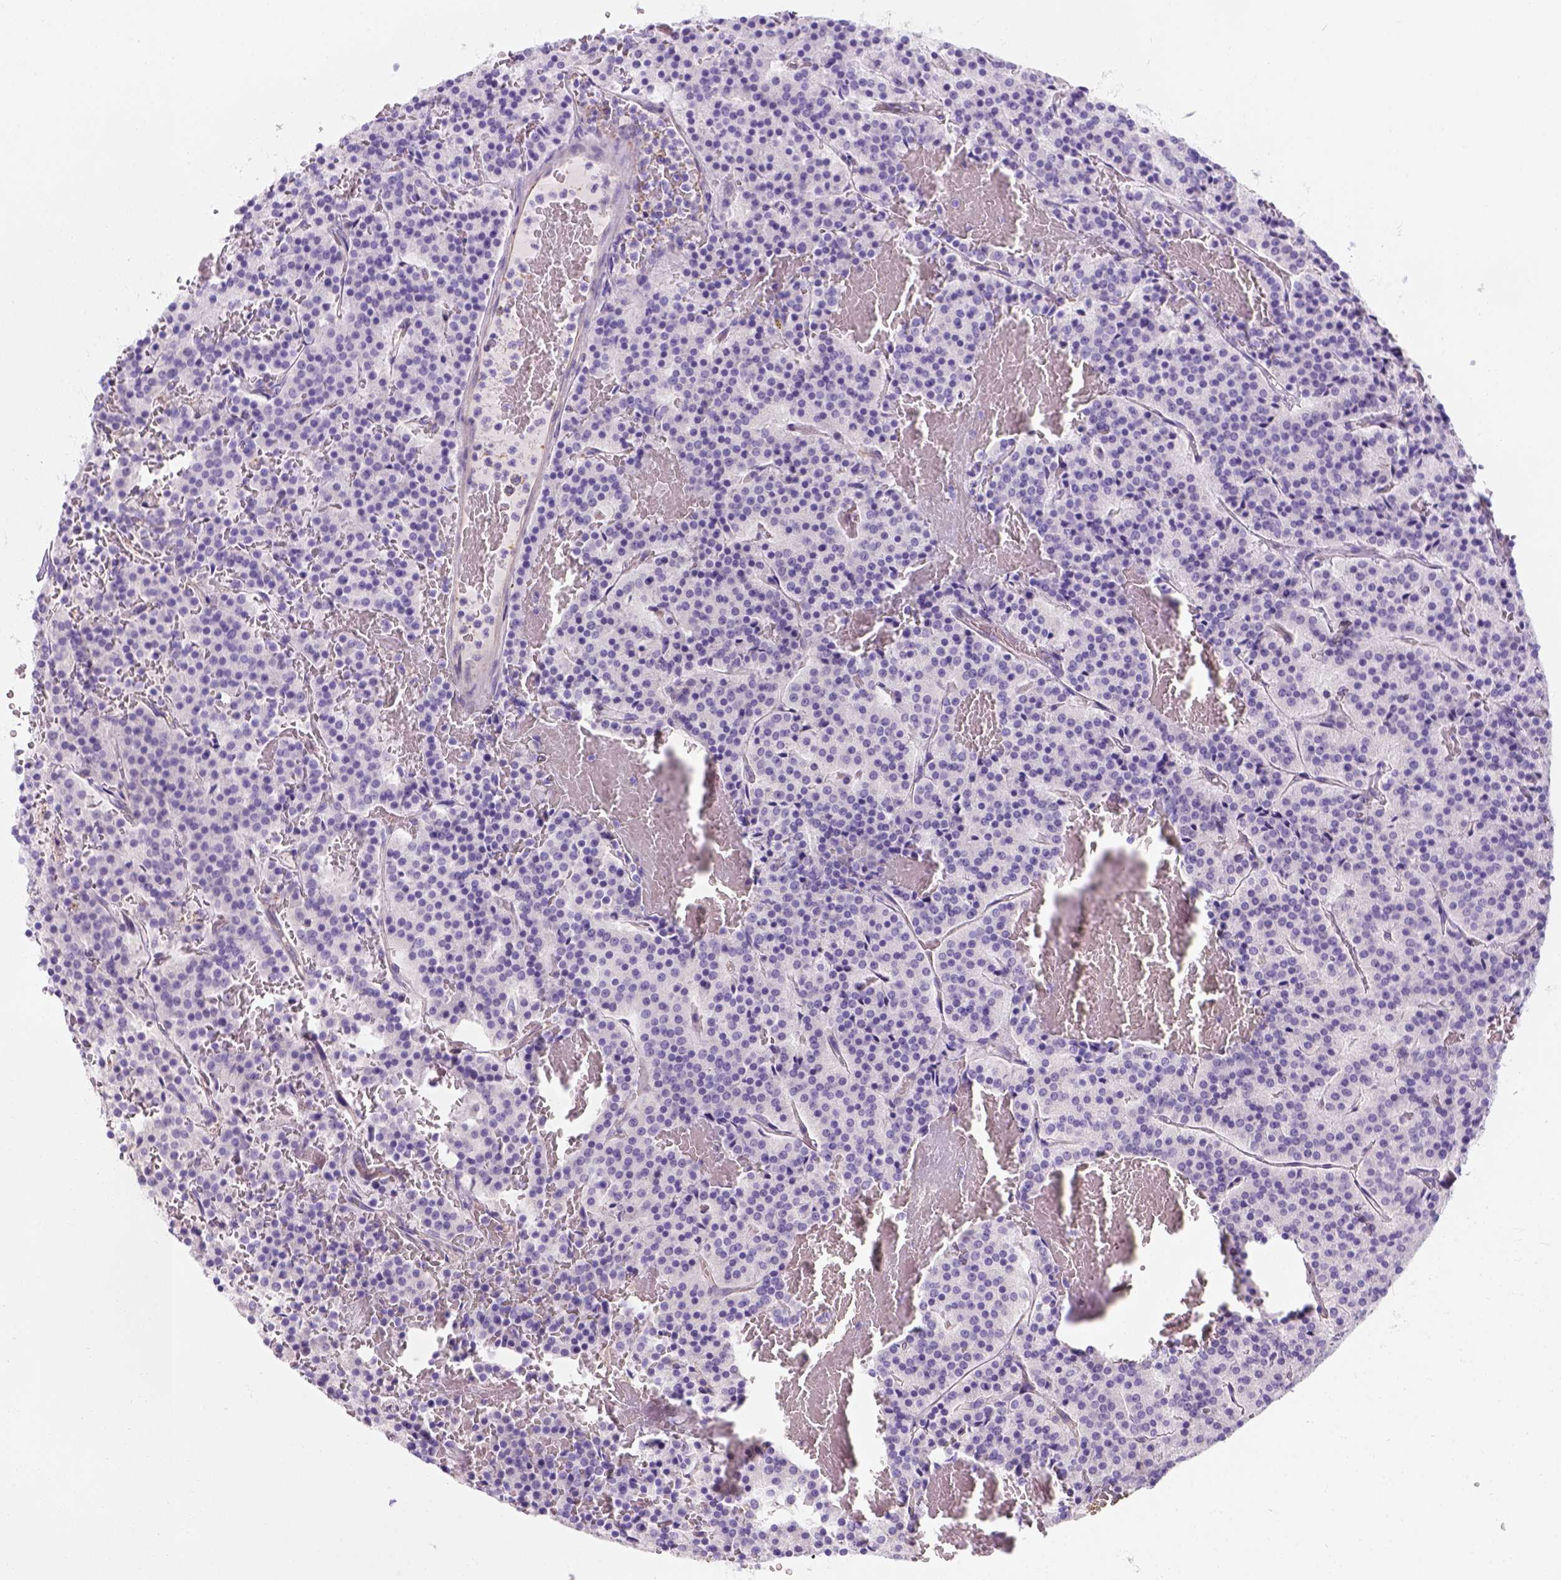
{"staining": {"intensity": "negative", "quantity": "none", "location": "none"}, "tissue": "carcinoid", "cell_type": "Tumor cells", "image_type": "cancer", "snomed": [{"axis": "morphology", "description": "Carcinoid, malignant, NOS"}, {"axis": "topography", "description": "Lung"}], "caption": "Carcinoid was stained to show a protein in brown. There is no significant positivity in tumor cells.", "gene": "PHF7", "patient": {"sex": "male", "age": 70}}